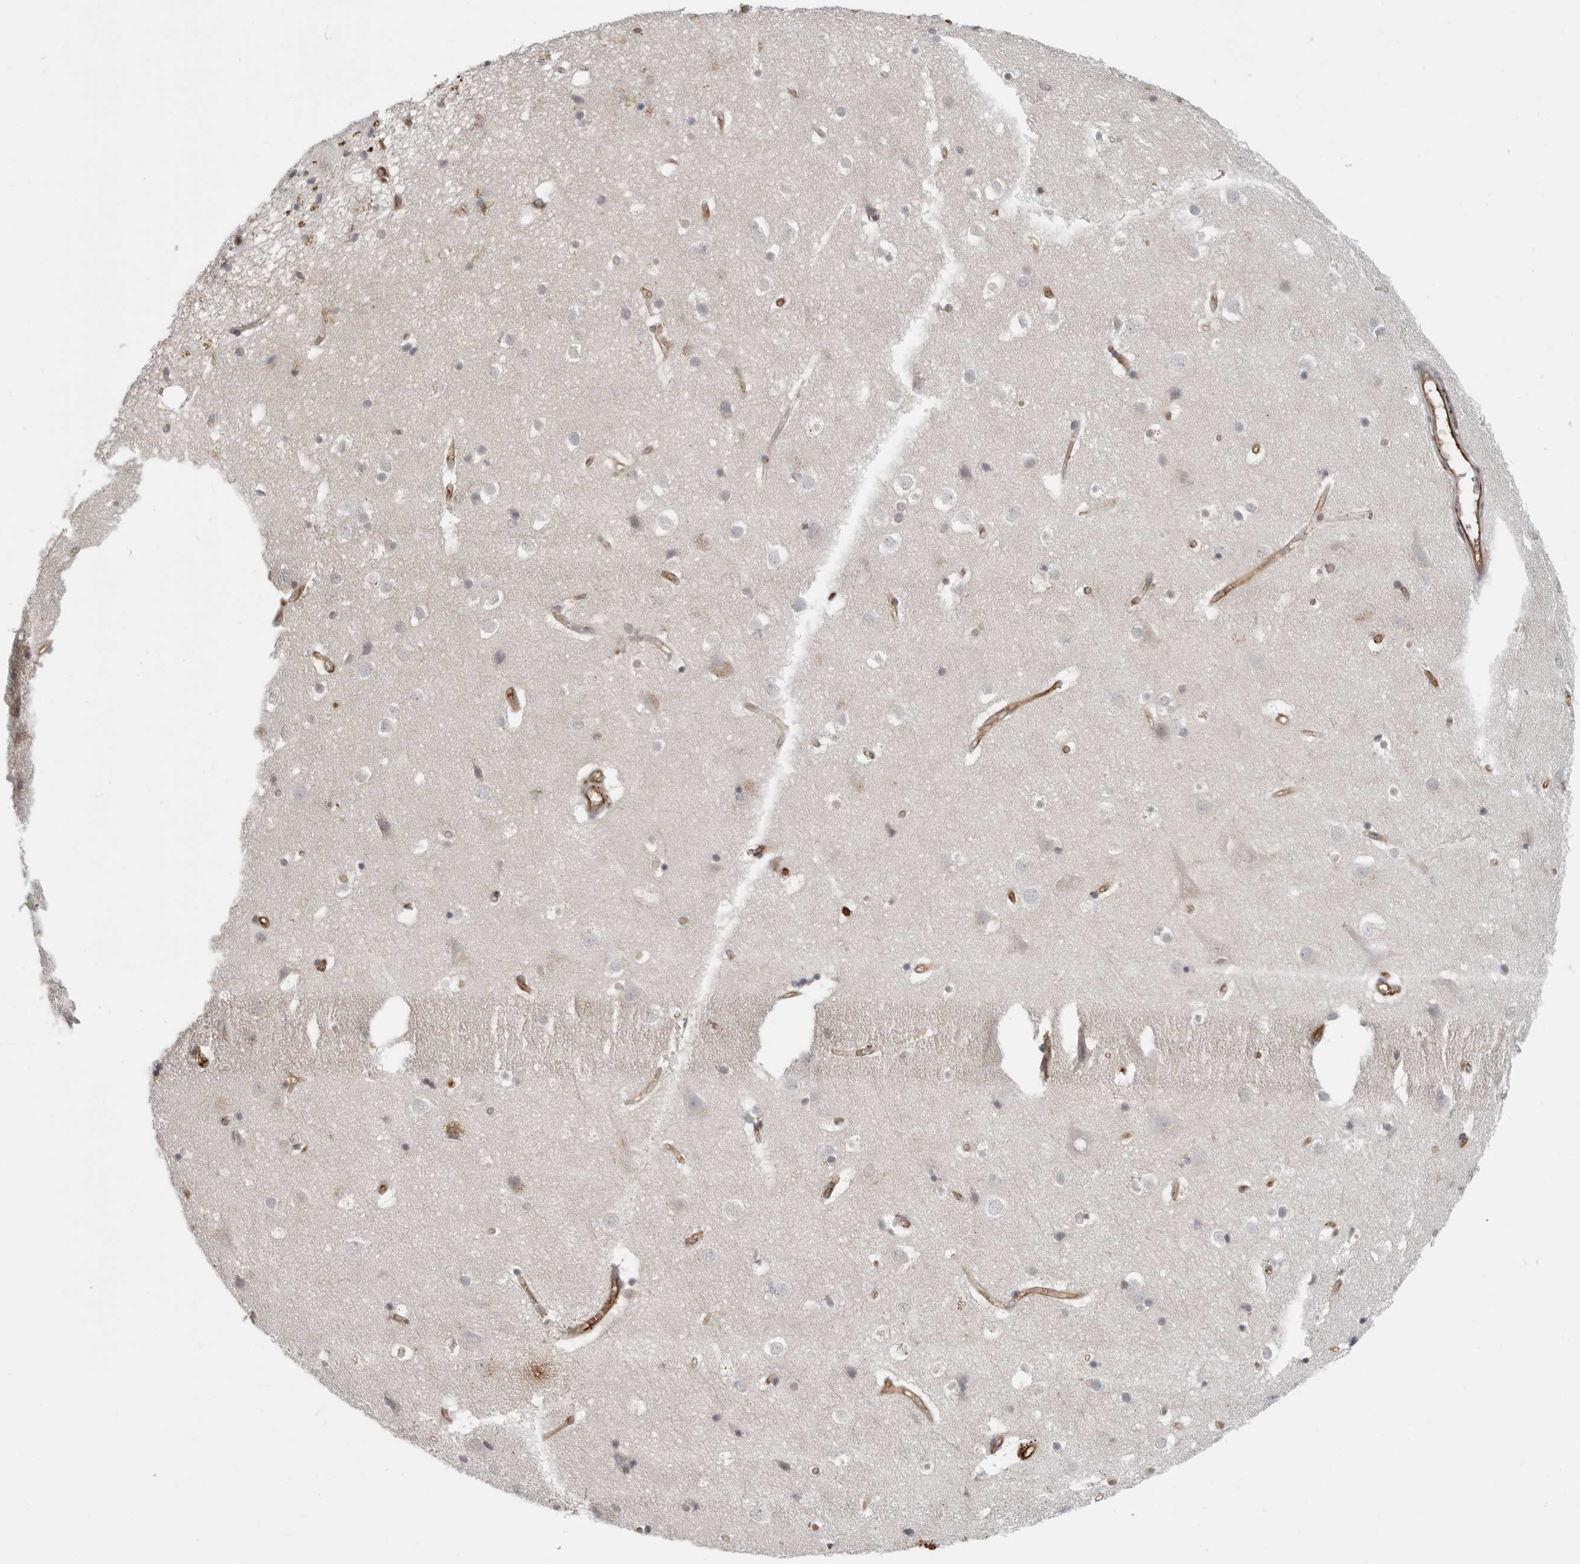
{"staining": {"intensity": "moderate", "quantity": ">75%", "location": "cytoplasmic/membranous"}, "tissue": "cerebral cortex", "cell_type": "Endothelial cells", "image_type": "normal", "snomed": [{"axis": "morphology", "description": "Normal tissue, NOS"}, {"axis": "topography", "description": "Cerebral cortex"}], "caption": "A medium amount of moderate cytoplasmic/membranous positivity is appreciated in about >75% of endothelial cells in benign cerebral cortex. (DAB IHC with brightfield microscopy, high magnification).", "gene": "IFNGR1", "patient": {"sex": "male", "age": 54}}